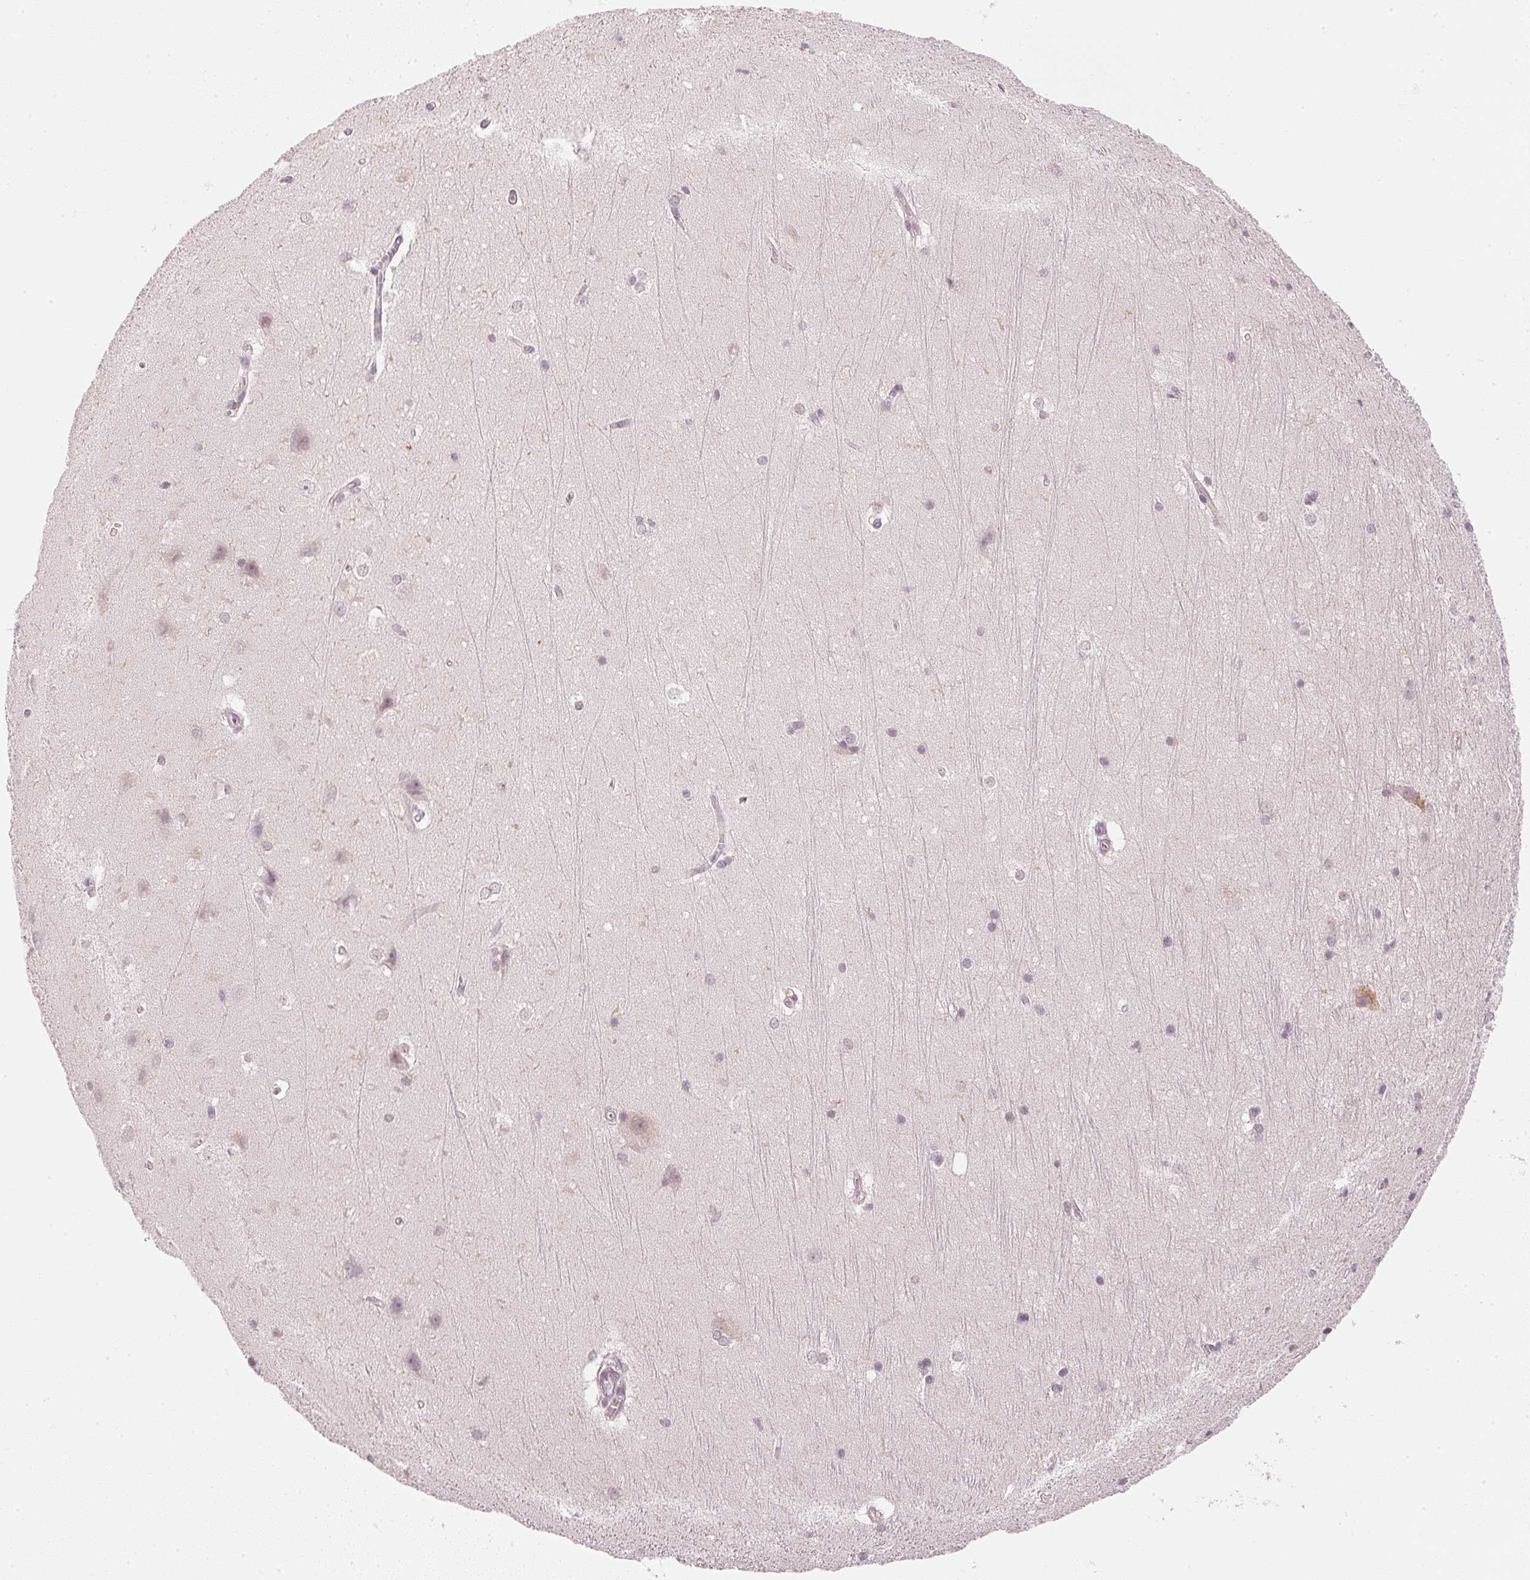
{"staining": {"intensity": "negative", "quantity": "none", "location": "none"}, "tissue": "hippocampus", "cell_type": "Glial cells", "image_type": "normal", "snomed": [{"axis": "morphology", "description": "Normal tissue, NOS"}, {"axis": "topography", "description": "Cerebral cortex"}, {"axis": "topography", "description": "Hippocampus"}], "caption": "Immunohistochemistry photomicrograph of normal human hippocampus stained for a protein (brown), which reveals no staining in glial cells.", "gene": "KPRP", "patient": {"sex": "female", "age": 19}}